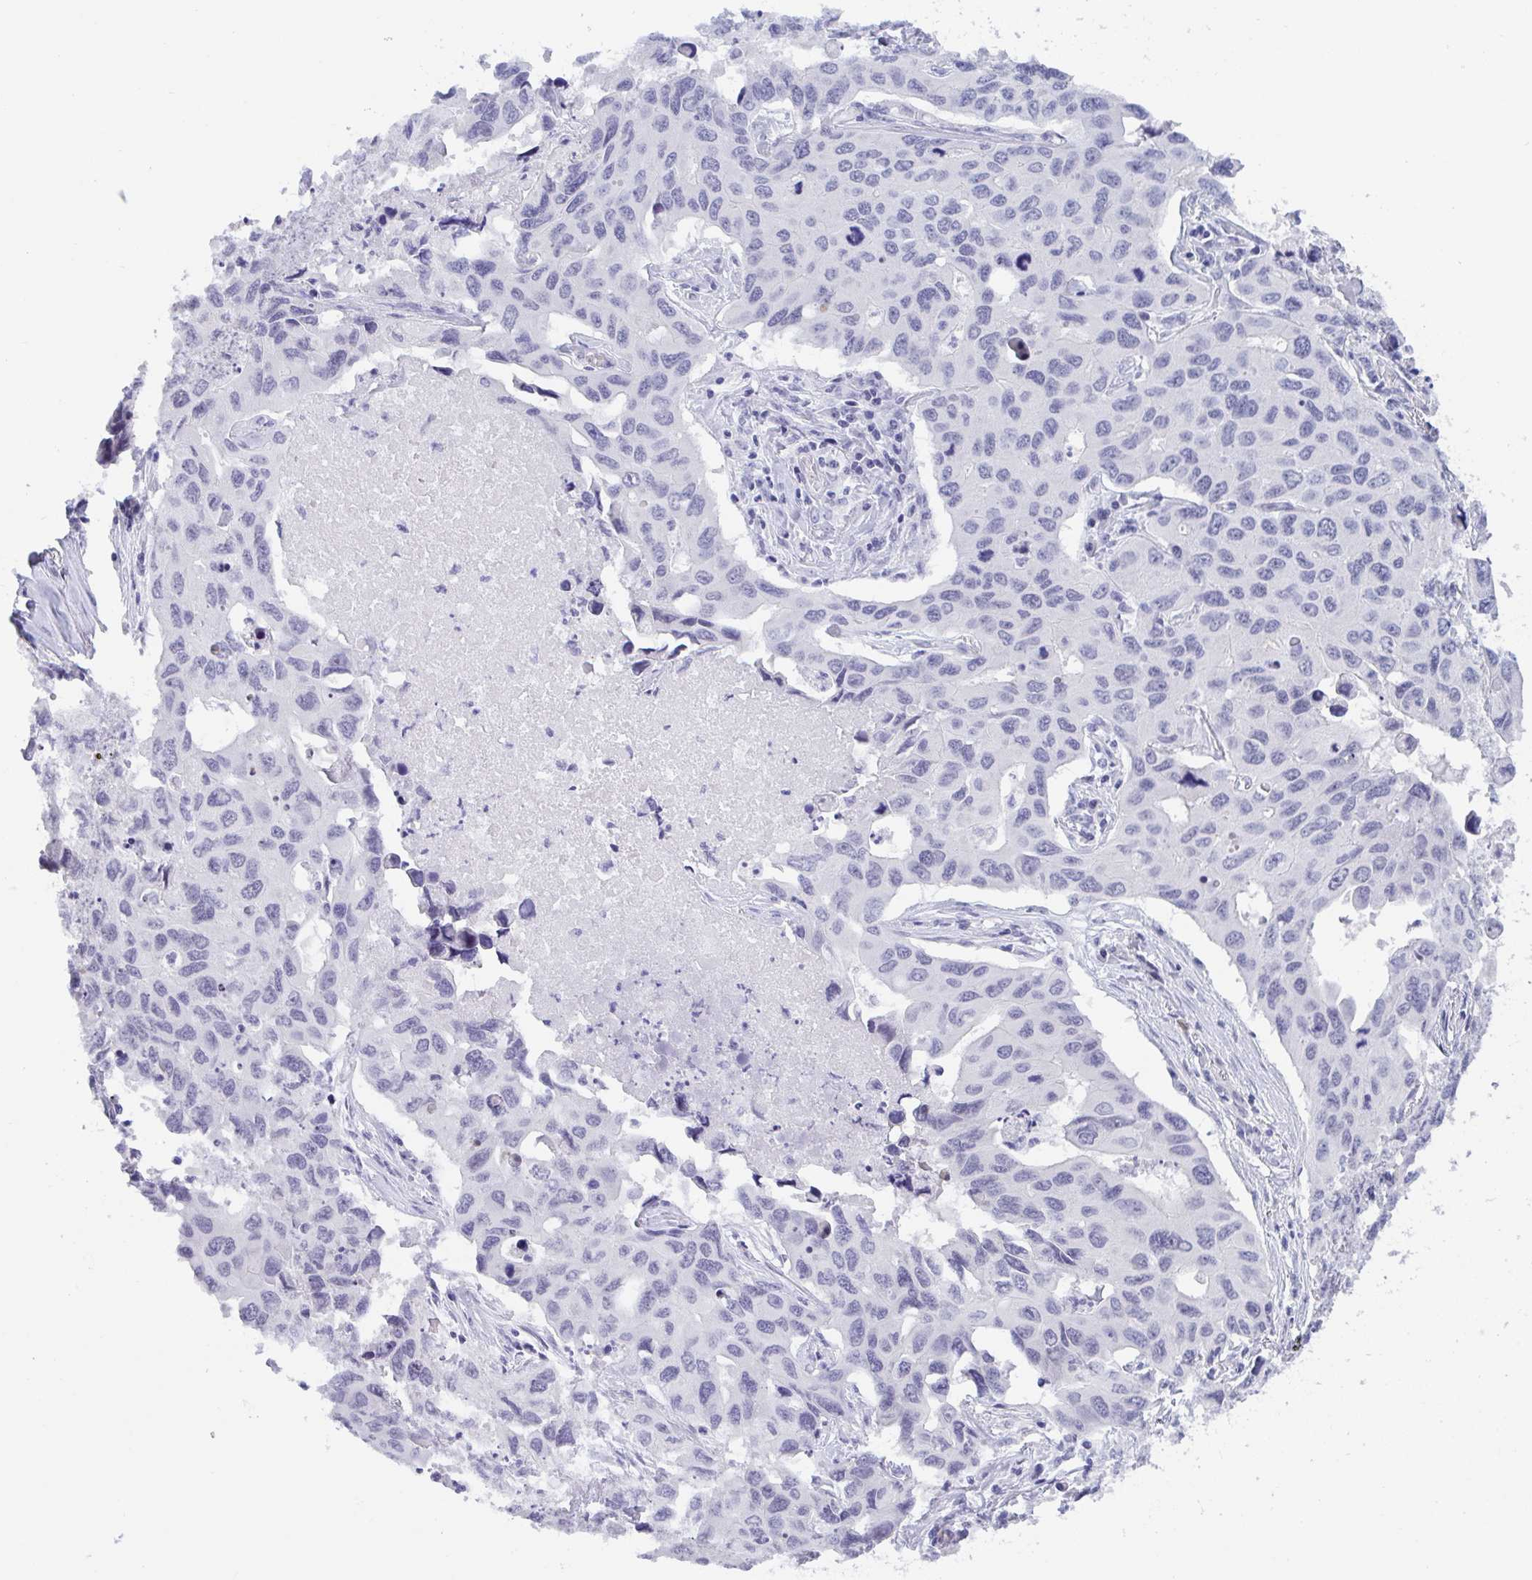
{"staining": {"intensity": "negative", "quantity": "none", "location": "none"}, "tissue": "lung cancer", "cell_type": "Tumor cells", "image_type": "cancer", "snomed": [{"axis": "morphology", "description": "Adenocarcinoma, NOS"}, {"axis": "topography", "description": "Lung"}], "caption": "Tumor cells are negative for protein expression in human lung cancer (adenocarcinoma).", "gene": "BMAL2", "patient": {"sex": "male", "age": 64}}